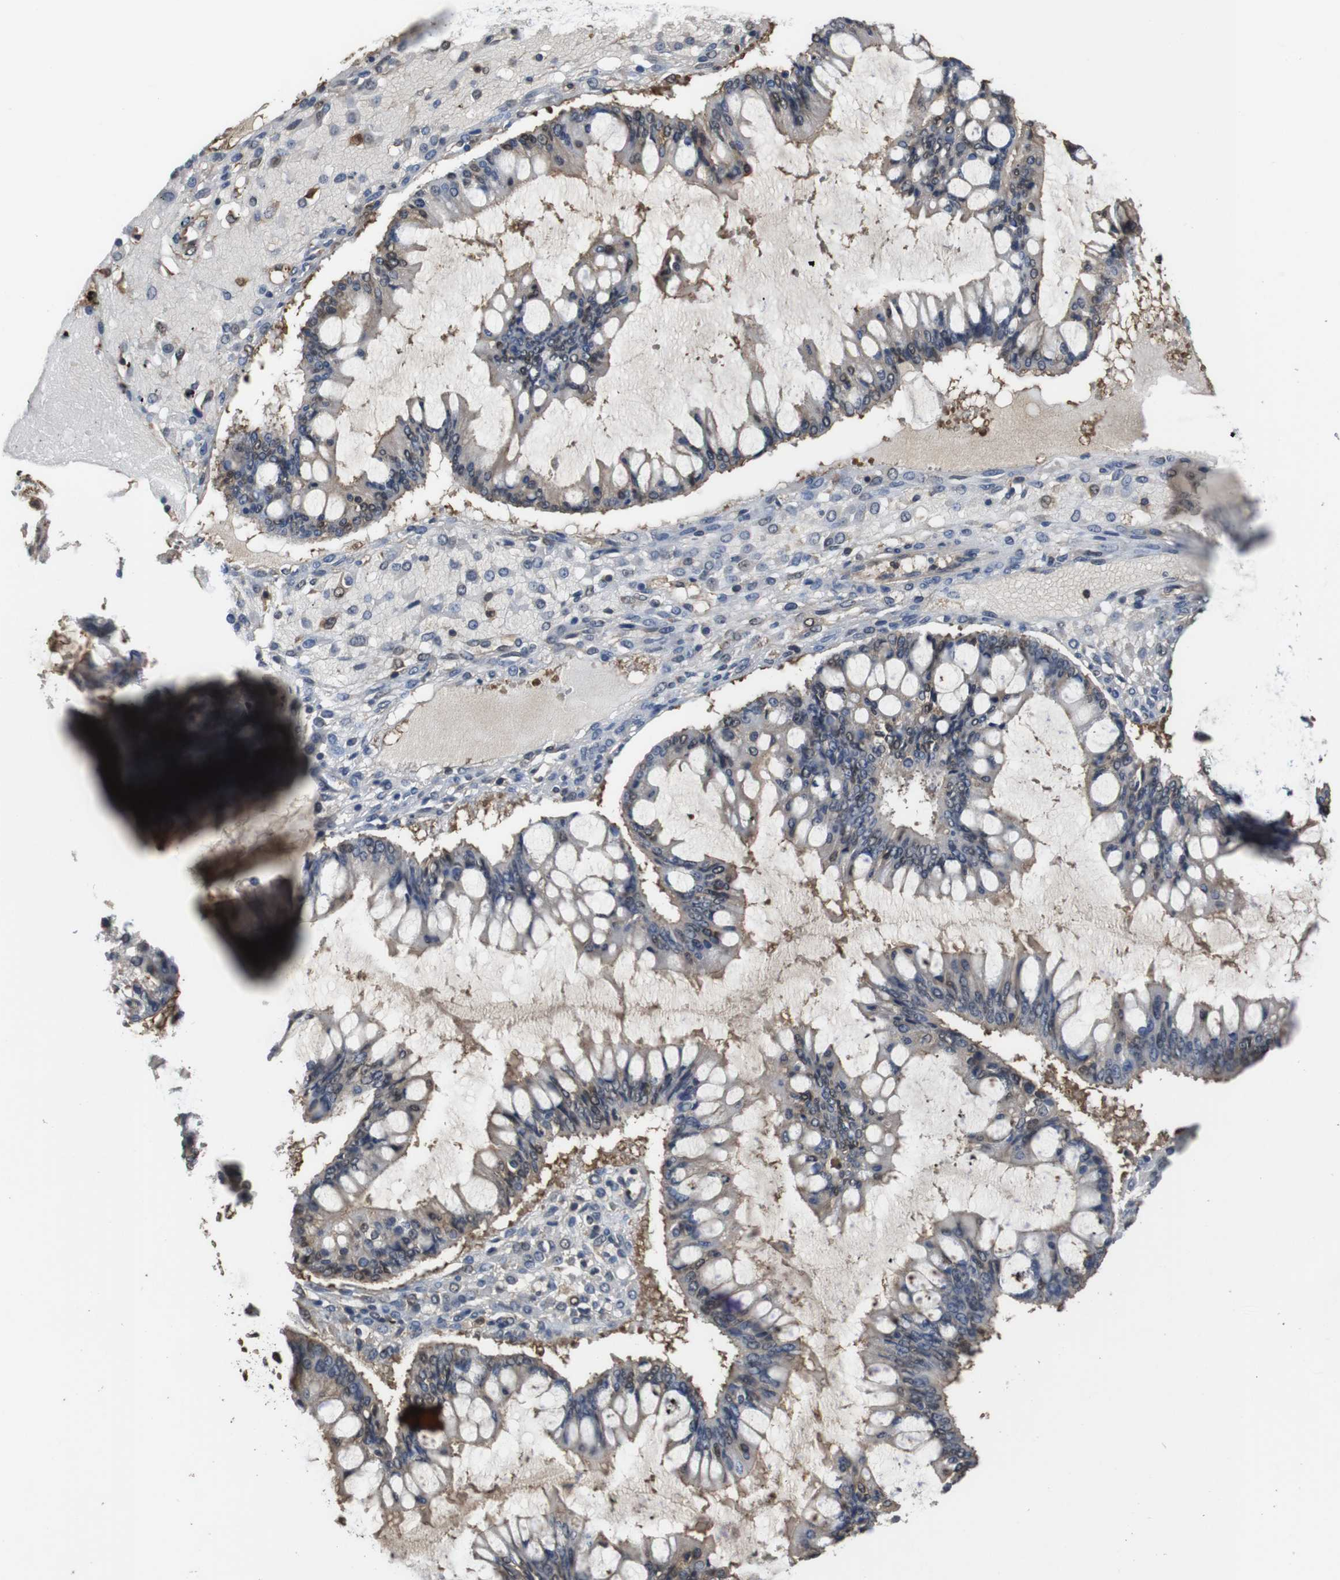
{"staining": {"intensity": "weak", "quantity": "<25%", "location": "nuclear"}, "tissue": "ovarian cancer", "cell_type": "Tumor cells", "image_type": "cancer", "snomed": [{"axis": "morphology", "description": "Cystadenocarcinoma, mucinous, NOS"}, {"axis": "topography", "description": "Ovary"}], "caption": "High magnification brightfield microscopy of mucinous cystadenocarcinoma (ovarian) stained with DAB (brown) and counterstained with hematoxylin (blue): tumor cells show no significant positivity.", "gene": "LDHA", "patient": {"sex": "female", "age": 73}}